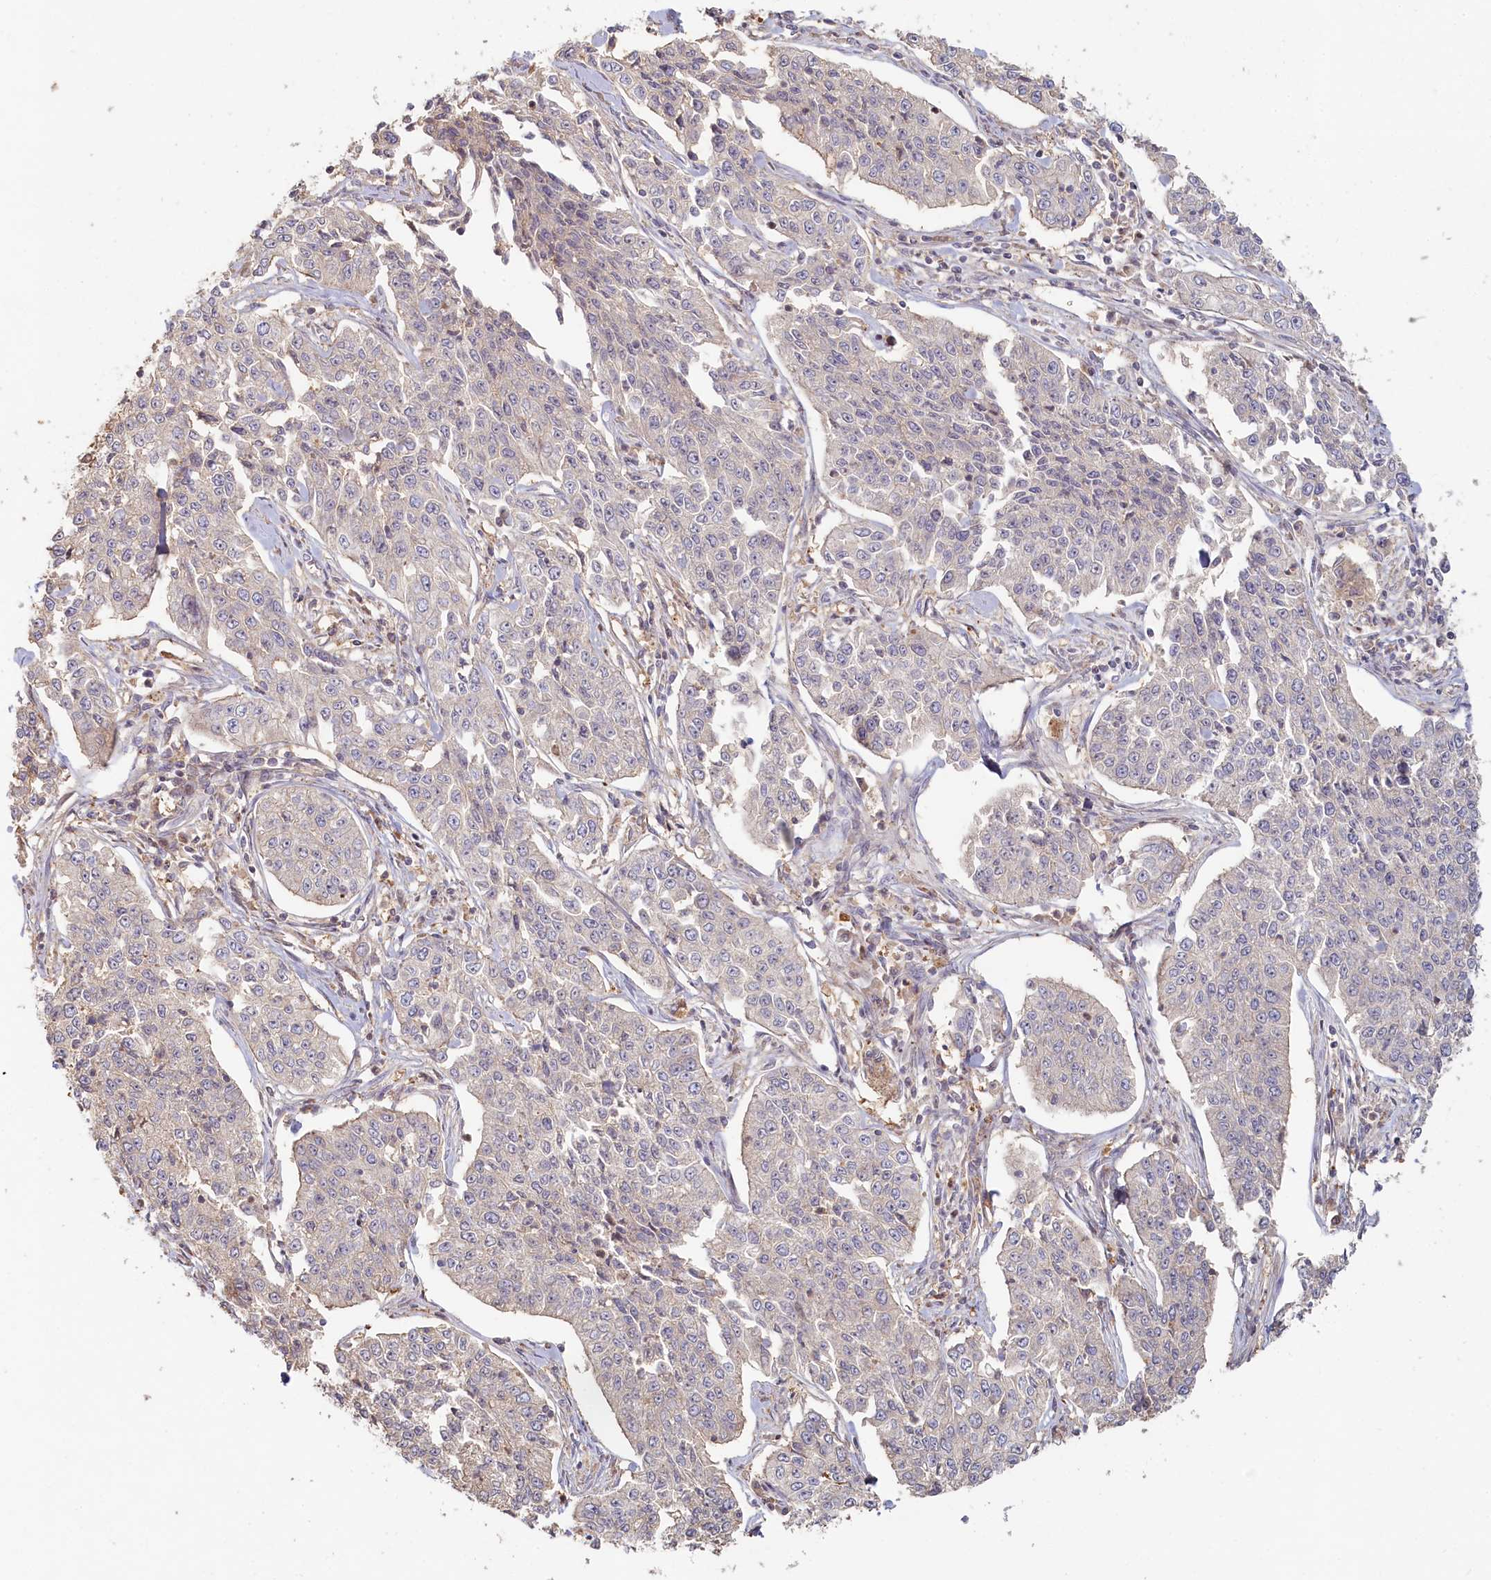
{"staining": {"intensity": "negative", "quantity": "none", "location": "none"}, "tissue": "cervical cancer", "cell_type": "Tumor cells", "image_type": "cancer", "snomed": [{"axis": "morphology", "description": "Squamous cell carcinoma, NOS"}, {"axis": "topography", "description": "Cervix"}], "caption": "Immunohistochemistry of human cervical squamous cell carcinoma reveals no positivity in tumor cells.", "gene": "HAL", "patient": {"sex": "female", "age": 35}}